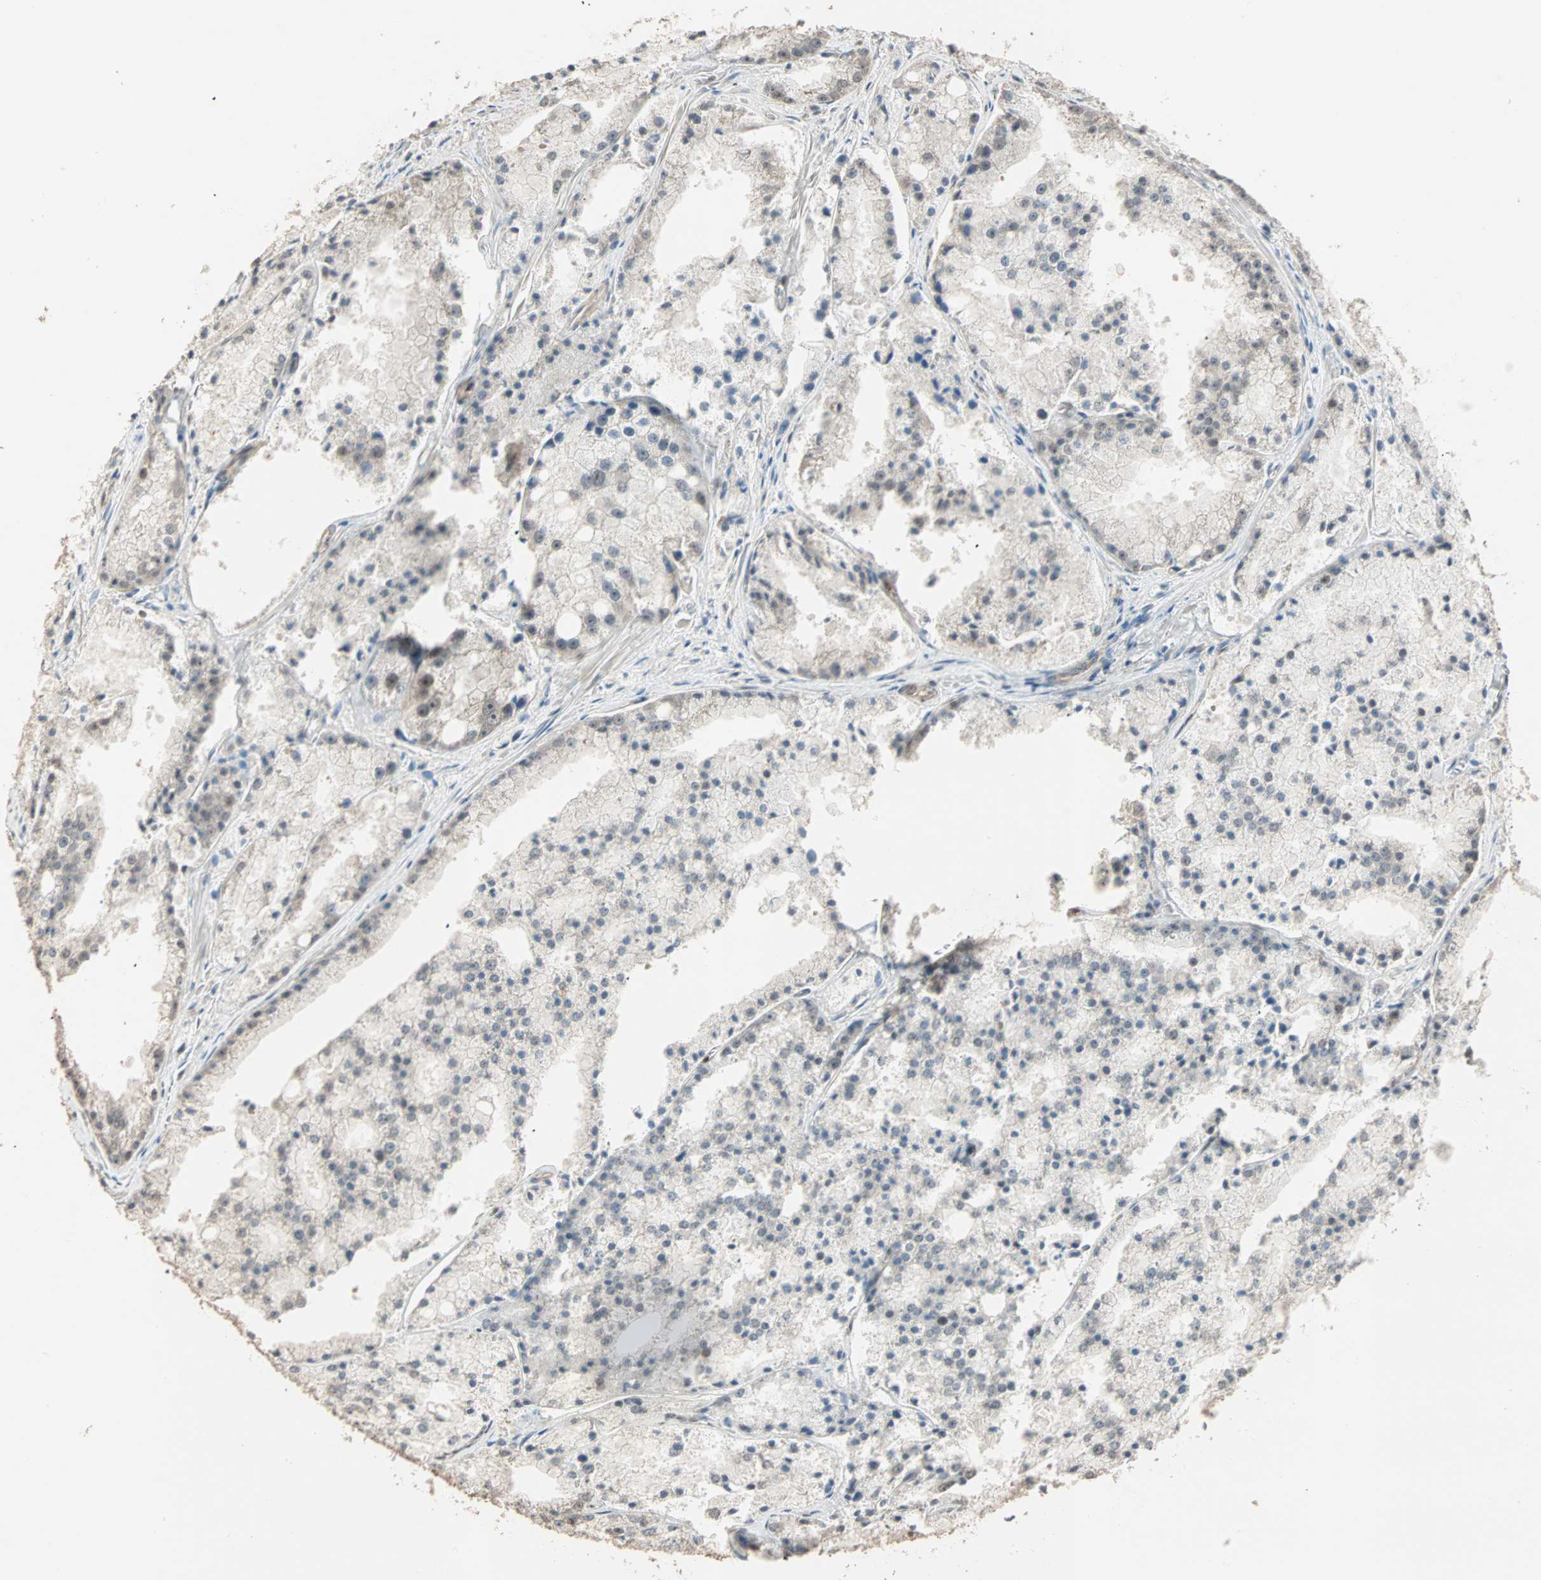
{"staining": {"intensity": "negative", "quantity": "none", "location": "none"}, "tissue": "prostate cancer", "cell_type": "Tumor cells", "image_type": "cancer", "snomed": [{"axis": "morphology", "description": "Adenocarcinoma, Low grade"}, {"axis": "topography", "description": "Prostate"}], "caption": "IHC of human adenocarcinoma (low-grade) (prostate) demonstrates no positivity in tumor cells. (DAB immunohistochemistry (IHC) visualized using brightfield microscopy, high magnification).", "gene": "ZBTB33", "patient": {"sex": "male", "age": 64}}